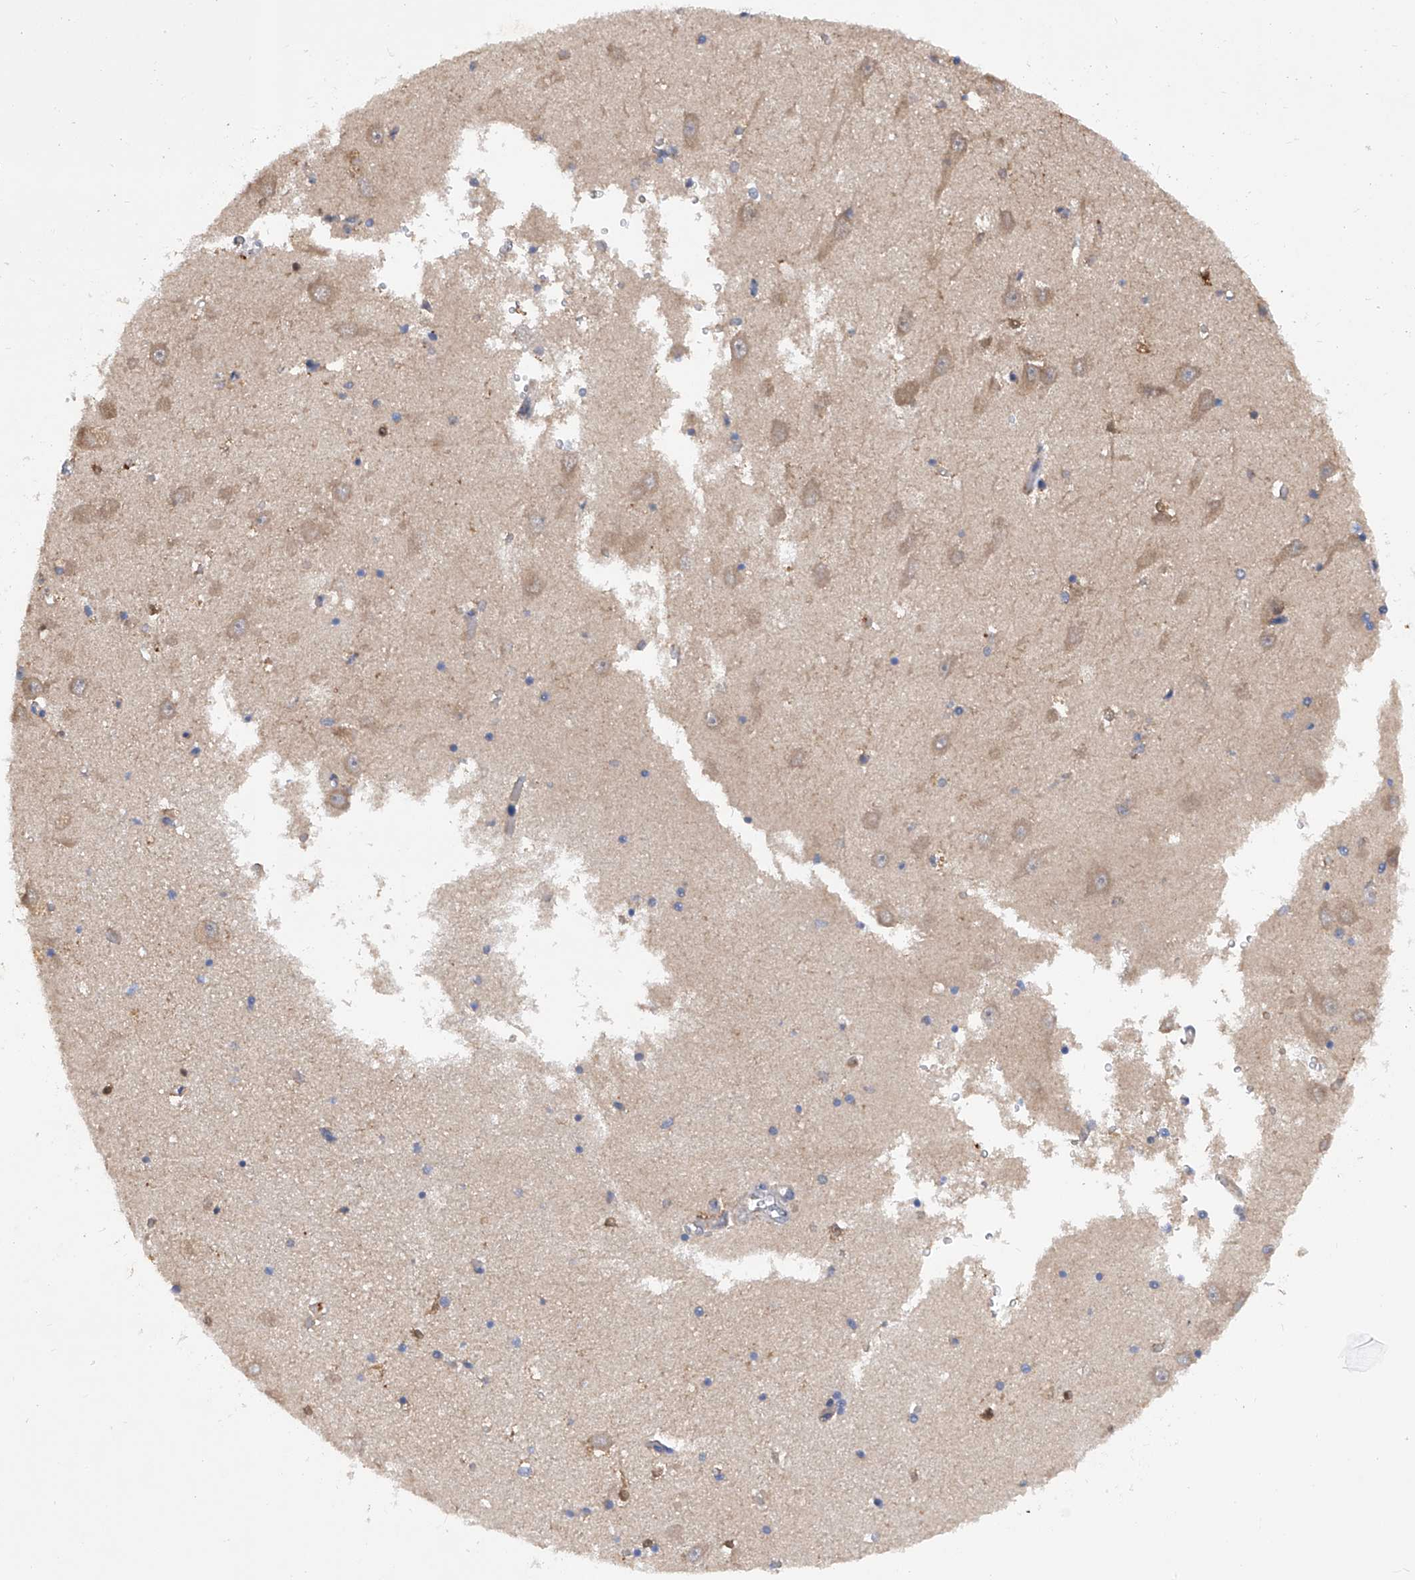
{"staining": {"intensity": "weak", "quantity": "<25%", "location": "cytoplasmic/membranous"}, "tissue": "hippocampus", "cell_type": "Glial cells", "image_type": "normal", "snomed": [{"axis": "morphology", "description": "Normal tissue, NOS"}, {"axis": "topography", "description": "Hippocampus"}], "caption": "The image reveals no staining of glial cells in unremarkable hippocampus. (DAB immunohistochemistry, high magnification).", "gene": "SPATA20", "patient": {"sex": "male", "age": 70}}